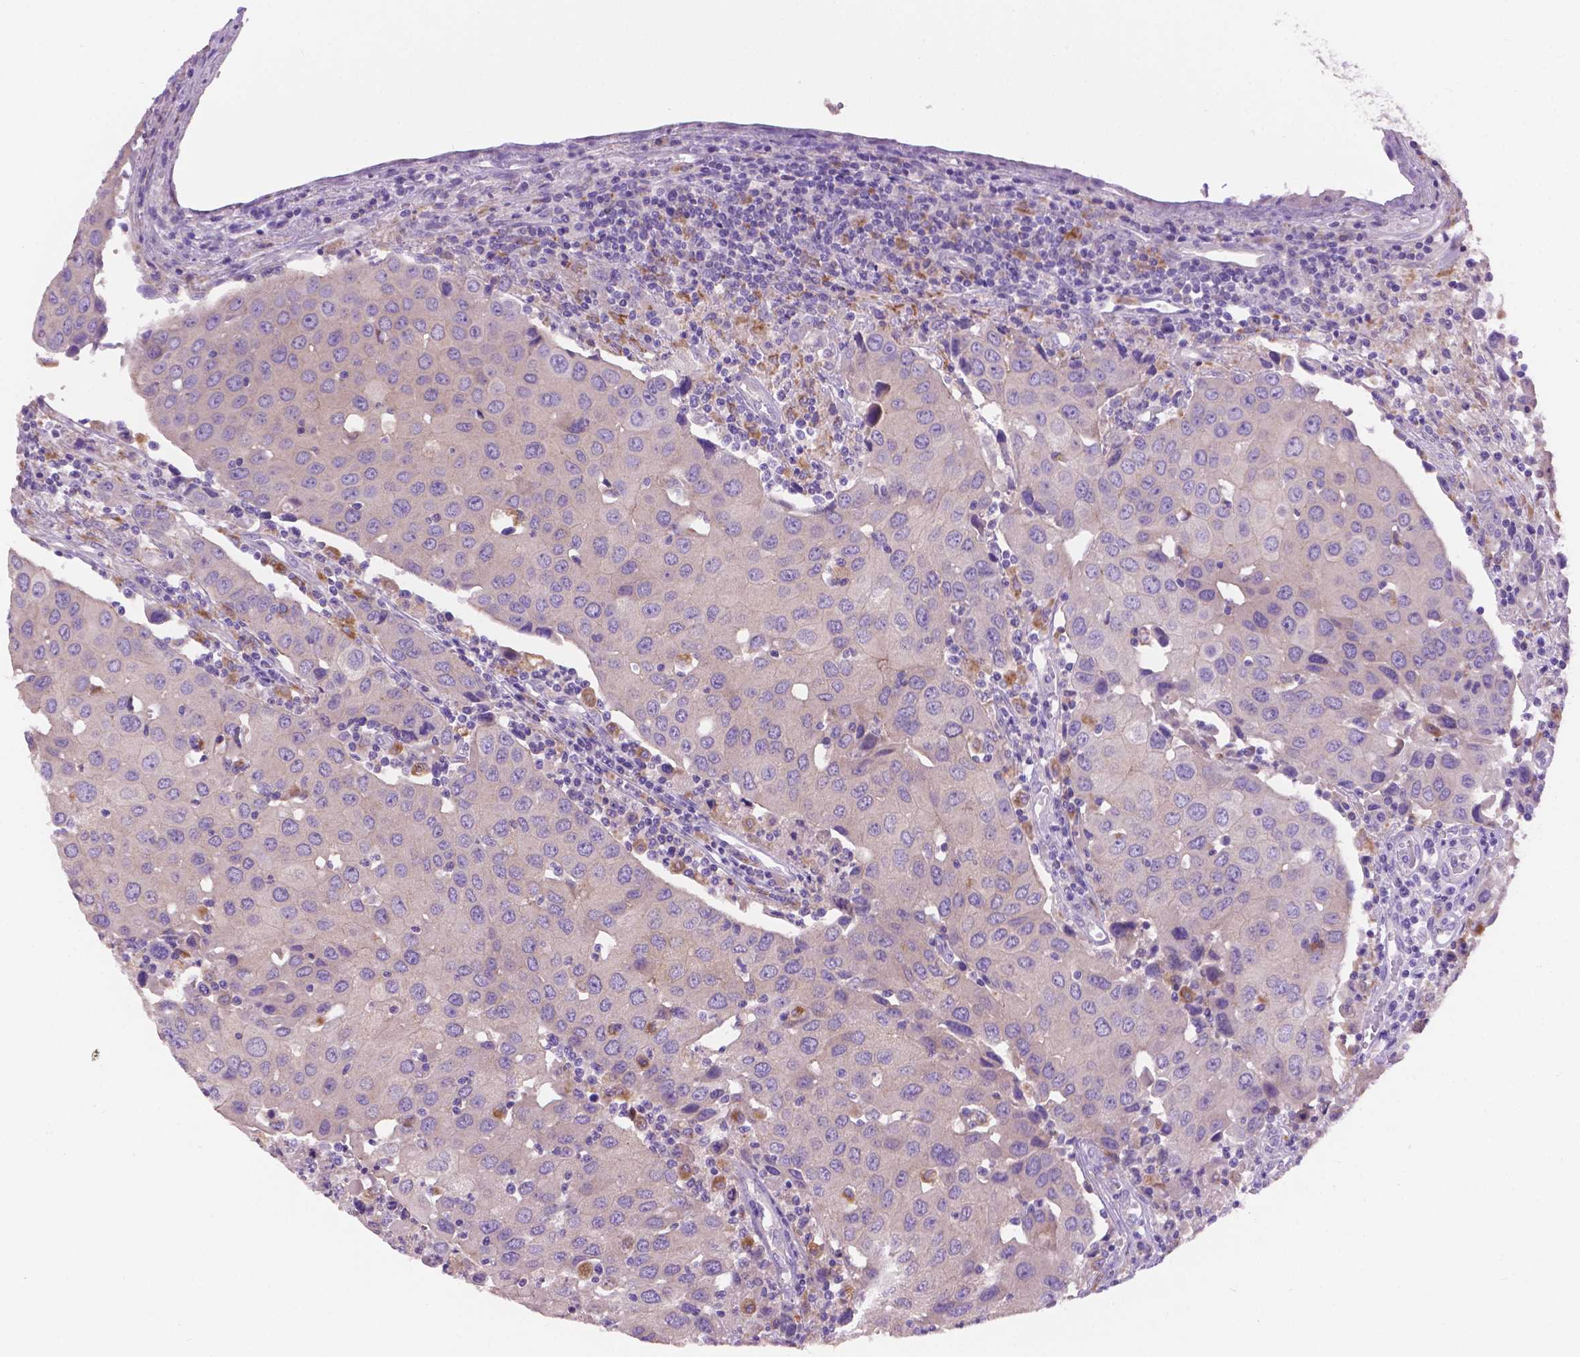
{"staining": {"intensity": "negative", "quantity": "none", "location": "none"}, "tissue": "urothelial cancer", "cell_type": "Tumor cells", "image_type": "cancer", "snomed": [{"axis": "morphology", "description": "Urothelial carcinoma, High grade"}, {"axis": "topography", "description": "Urinary bladder"}], "caption": "An IHC histopathology image of urothelial carcinoma (high-grade) is shown. There is no staining in tumor cells of urothelial carcinoma (high-grade). The staining is performed using DAB brown chromogen with nuclei counter-stained in using hematoxylin.", "gene": "CDH7", "patient": {"sex": "female", "age": 85}}